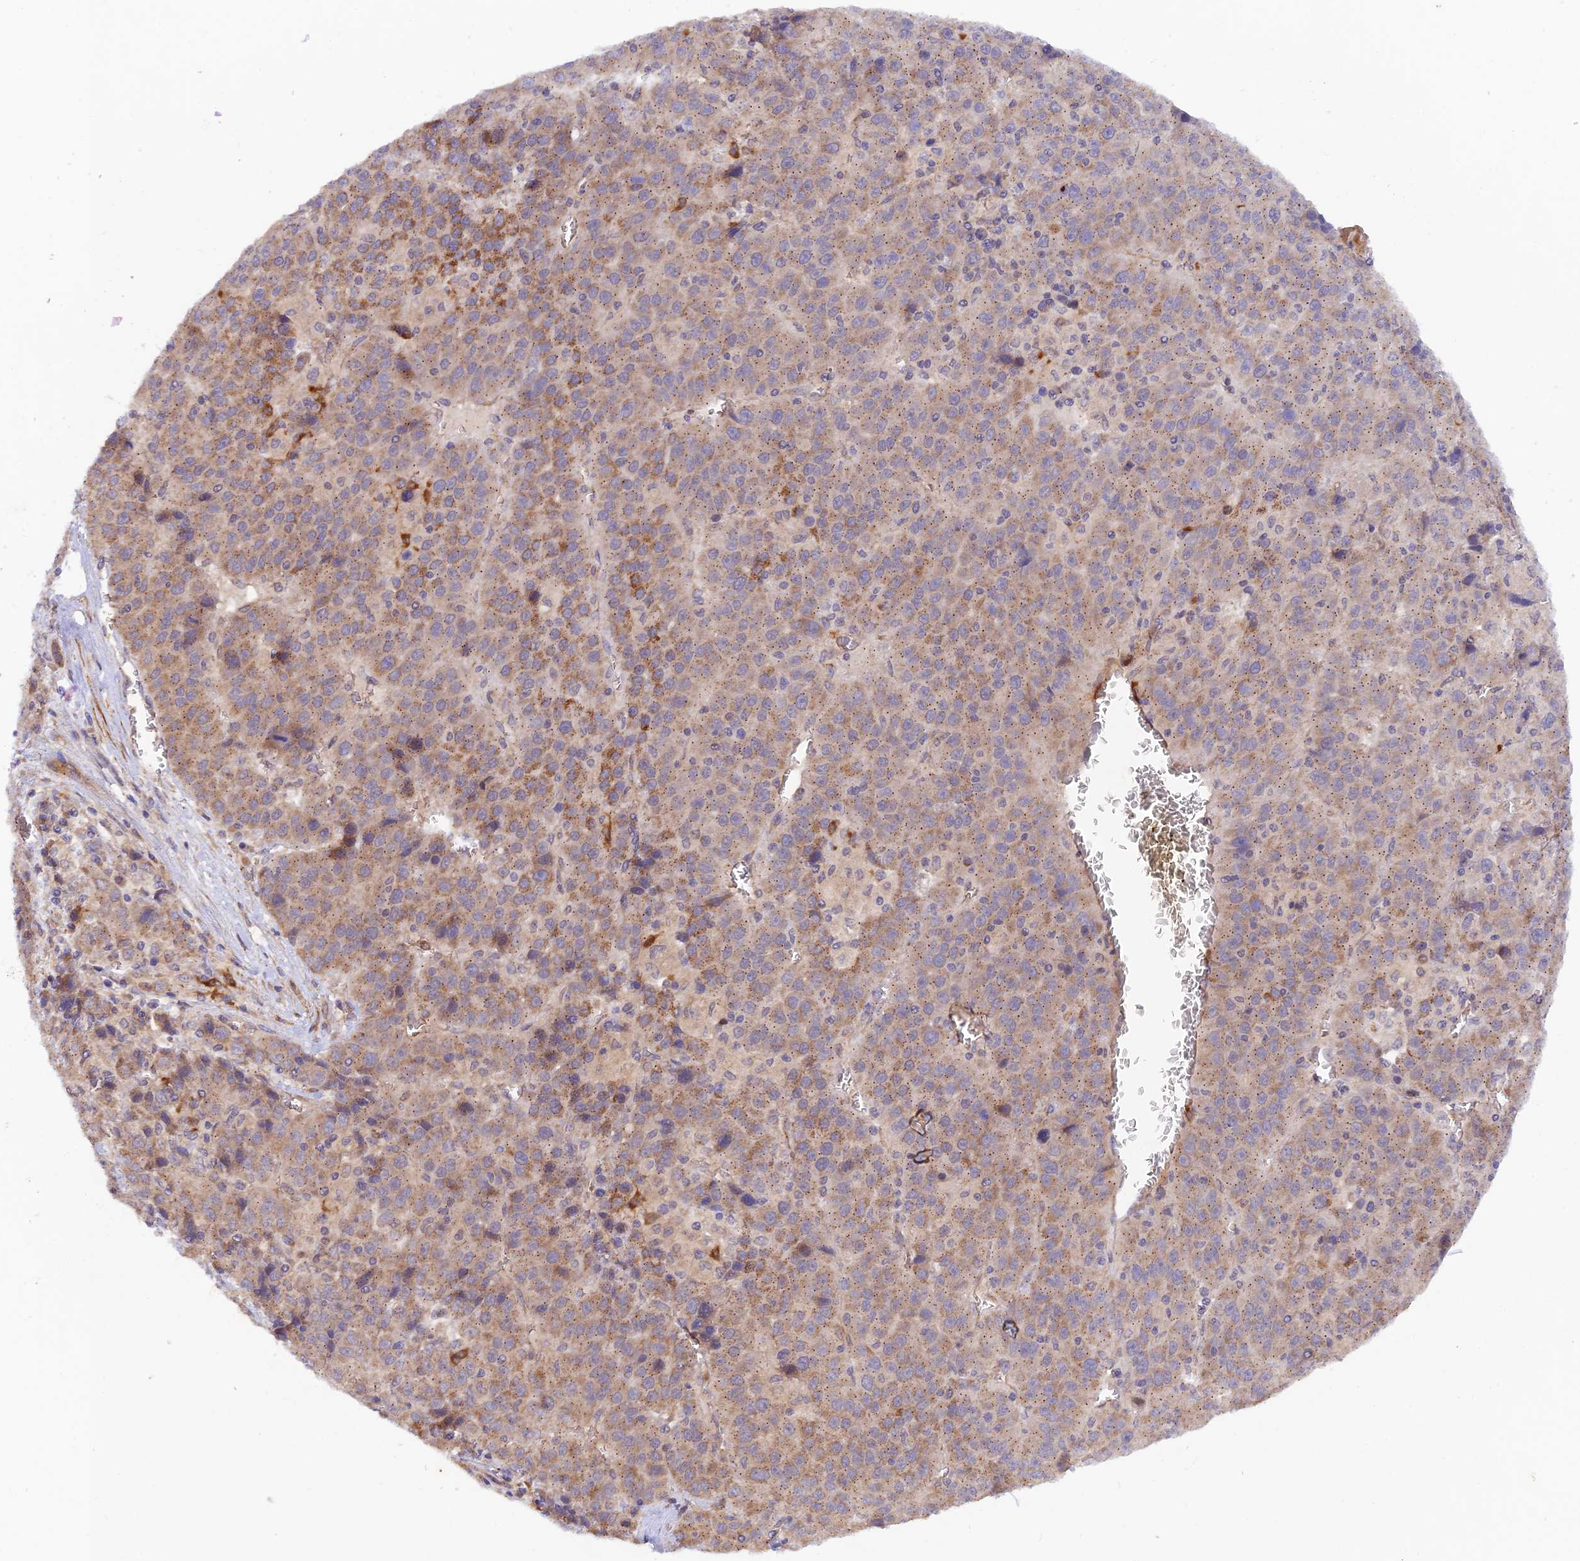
{"staining": {"intensity": "moderate", "quantity": "25%-75%", "location": "cytoplasmic/membranous"}, "tissue": "liver cancer", "cell_type": "Tumor cells", "image_type": "cancer", "snomed": [{"axis": "morphology", "description": "Carcinoma, Hepatocellular, NOS"}, {"axis": "topography", "description": "Liver"}], "caption": "This image reveals IHC staining of human liver cancer, with medium moderate cytoplasmic/membranous expression in approximately 25%-75% of tumor cells.", "gene": "WDFY4", "patient": {"sex": "female", "age": 53}}